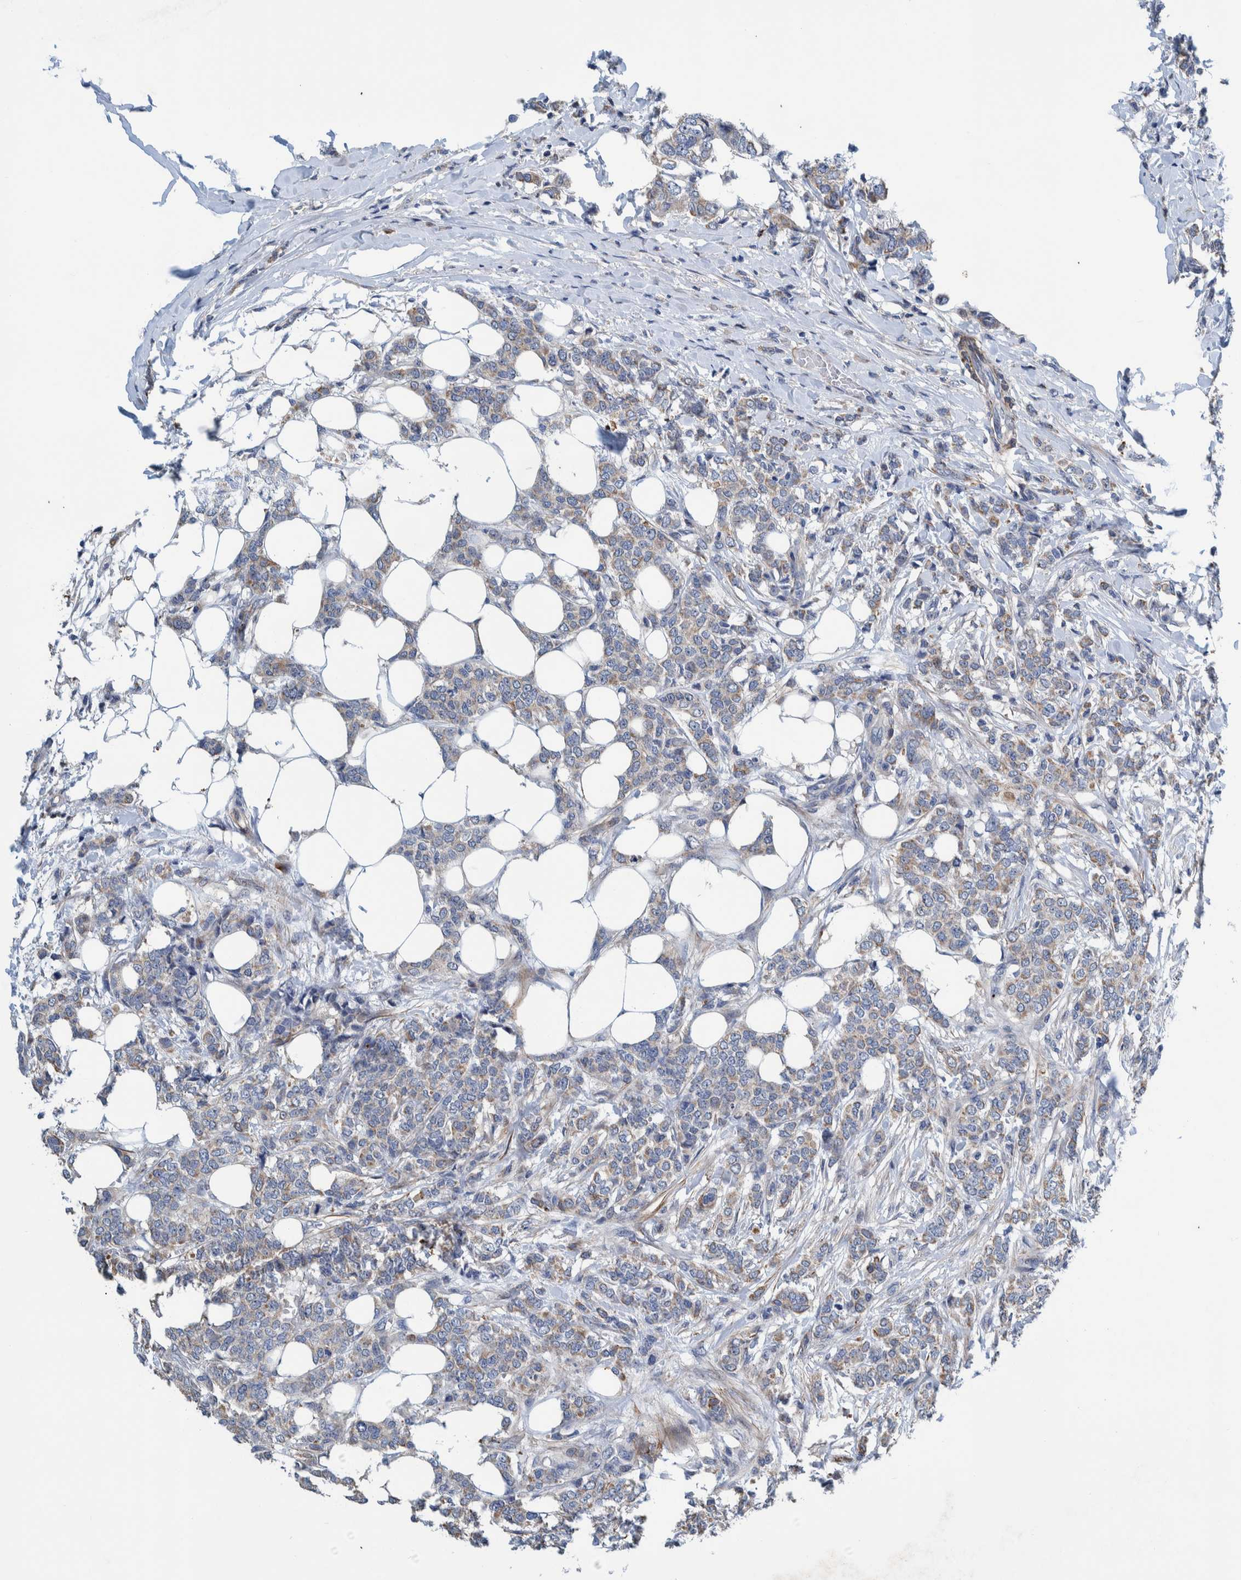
{"staining": {"intensity": "moderate", "quantity": "<25%", "location": "cytoplasmic/membranous"}, "tissue": "breast cancer", "cell_type": "Tumor cells", "image_type": "cancer", "snomed": [{"axis": "morphology", "description": "Lobular carcinoma"}, {"axis": "topography", "description": "Skin"}, {"axis": "topography", "description": "Breast"}], "caption": "The photomicrograph reveals staining of breast cancer (lobular carcinoma), revealing moderate cytoplasmic/membranous protein staining (brown color) within tumor cells.", "gene": "MKS1", "patient": {"sex": "female", "age": 46}}